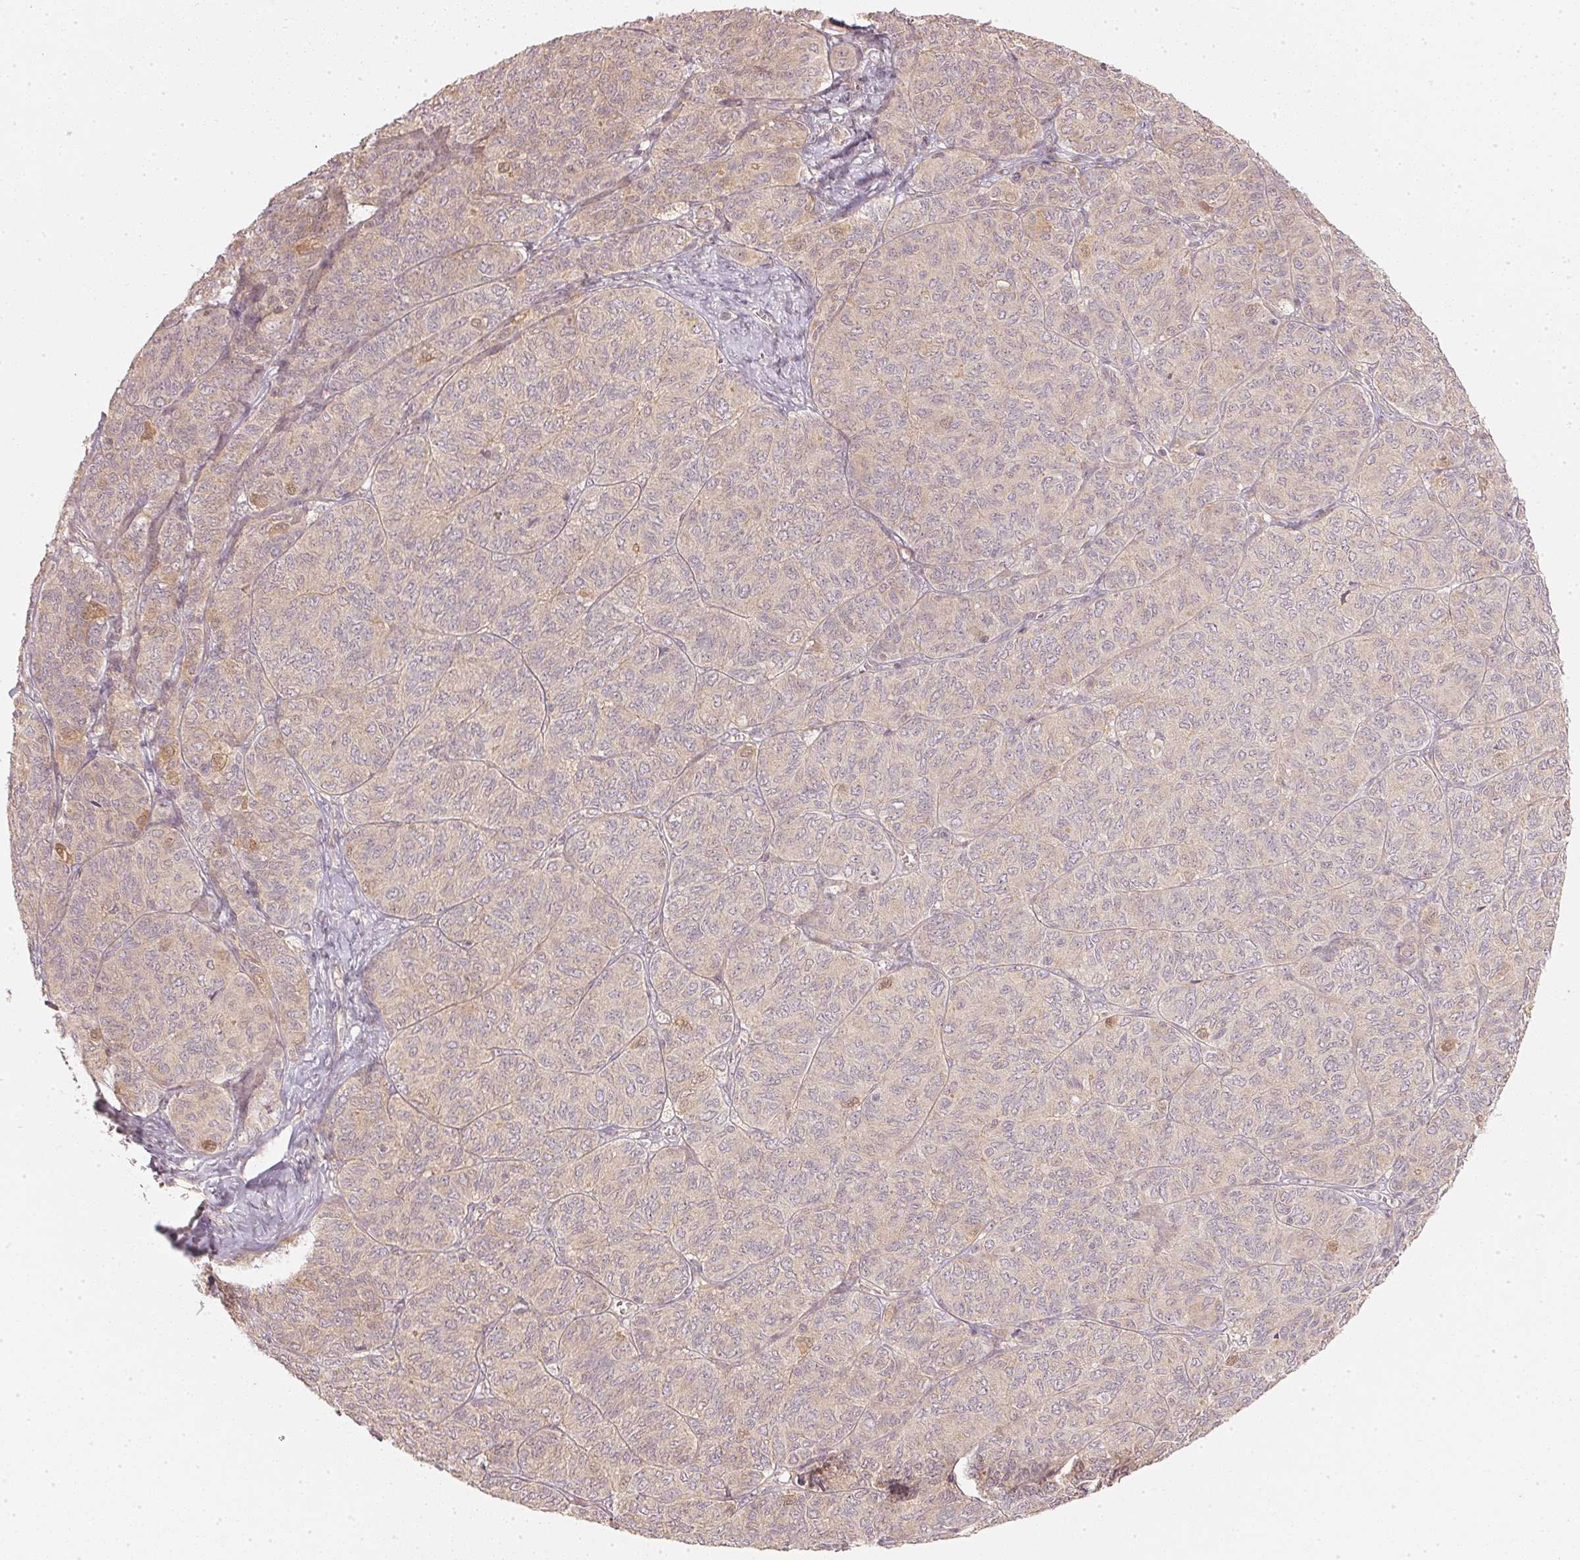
{"staining": {"intensity": "weak", "quantity": ">75%", "location": "cytoplasmic/membranous"}, "tissue": "ovarian cancer", "cell_type": "Tumor cells", "image_type": "cancer", "snomed": [{"axis": "morphology", "description": "Carcinoma, endometroid"}, {"axis": "topography", "description": "Ovary"}], "caption": "Protein staining by immunohistochemistry (IHC) demonstrates weak cytoplasmic/membranous expression in about >75% of tumor cells in ovarian endometroid carcinoma.", "gene": "WDR54", "patient": {"sex": "female", "age": 80}}